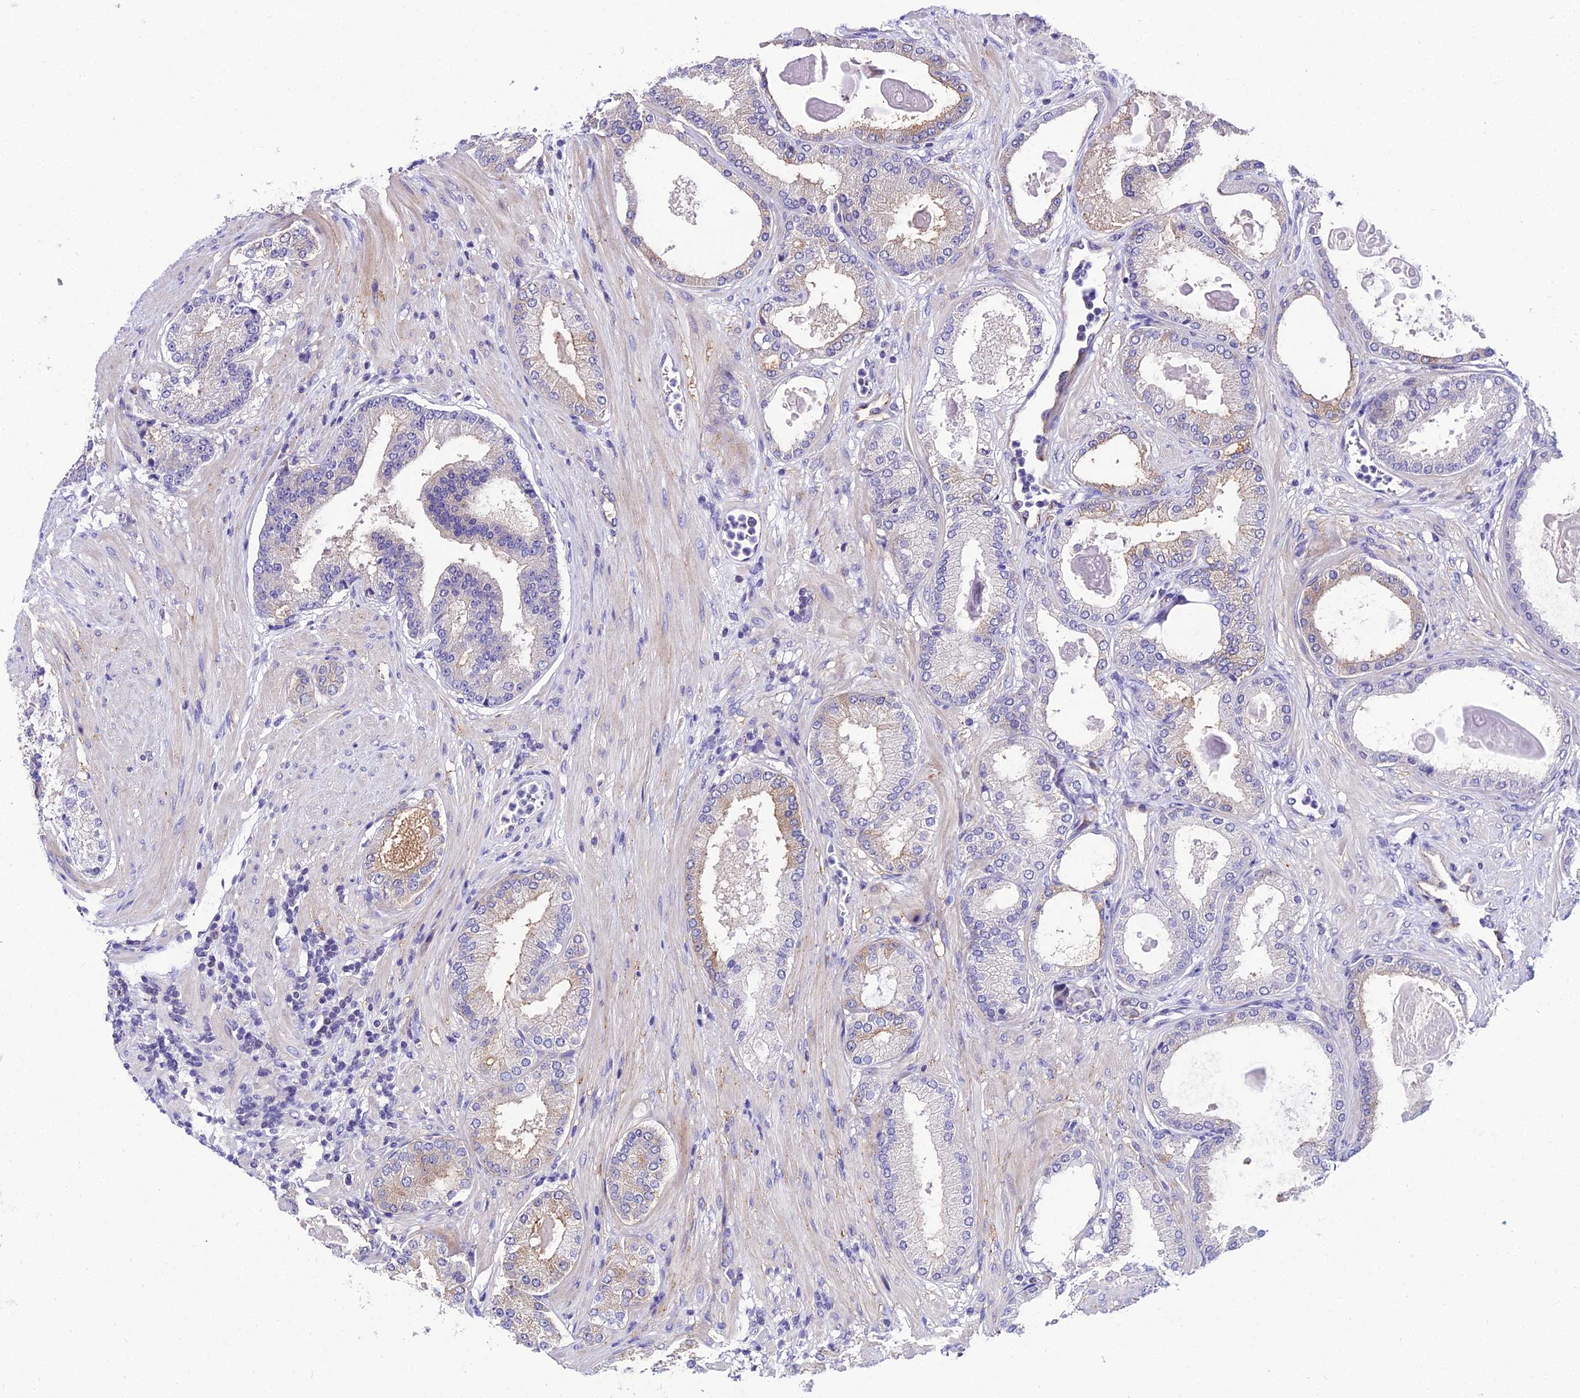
{"staining": {"intensity": "weak", "quantity": "<25%", "location": "cytoplasmic/membranous"}, "tissue": "prostate cancer", "cell_type": "Tumor cells", "image_type": "cancer", "snomed": [{"axis": "morphology", "description": "Adenocarcinoma, Low grade"}, {"axis": "topography", "description": "Prostate"}], "caption": "Human prostate low-grade adenocarcinoma stained for a protein using IHC displays no expression in tumor cells.", "gene": "SHQ1", "patient": {"sex": "male", "age": 59}}